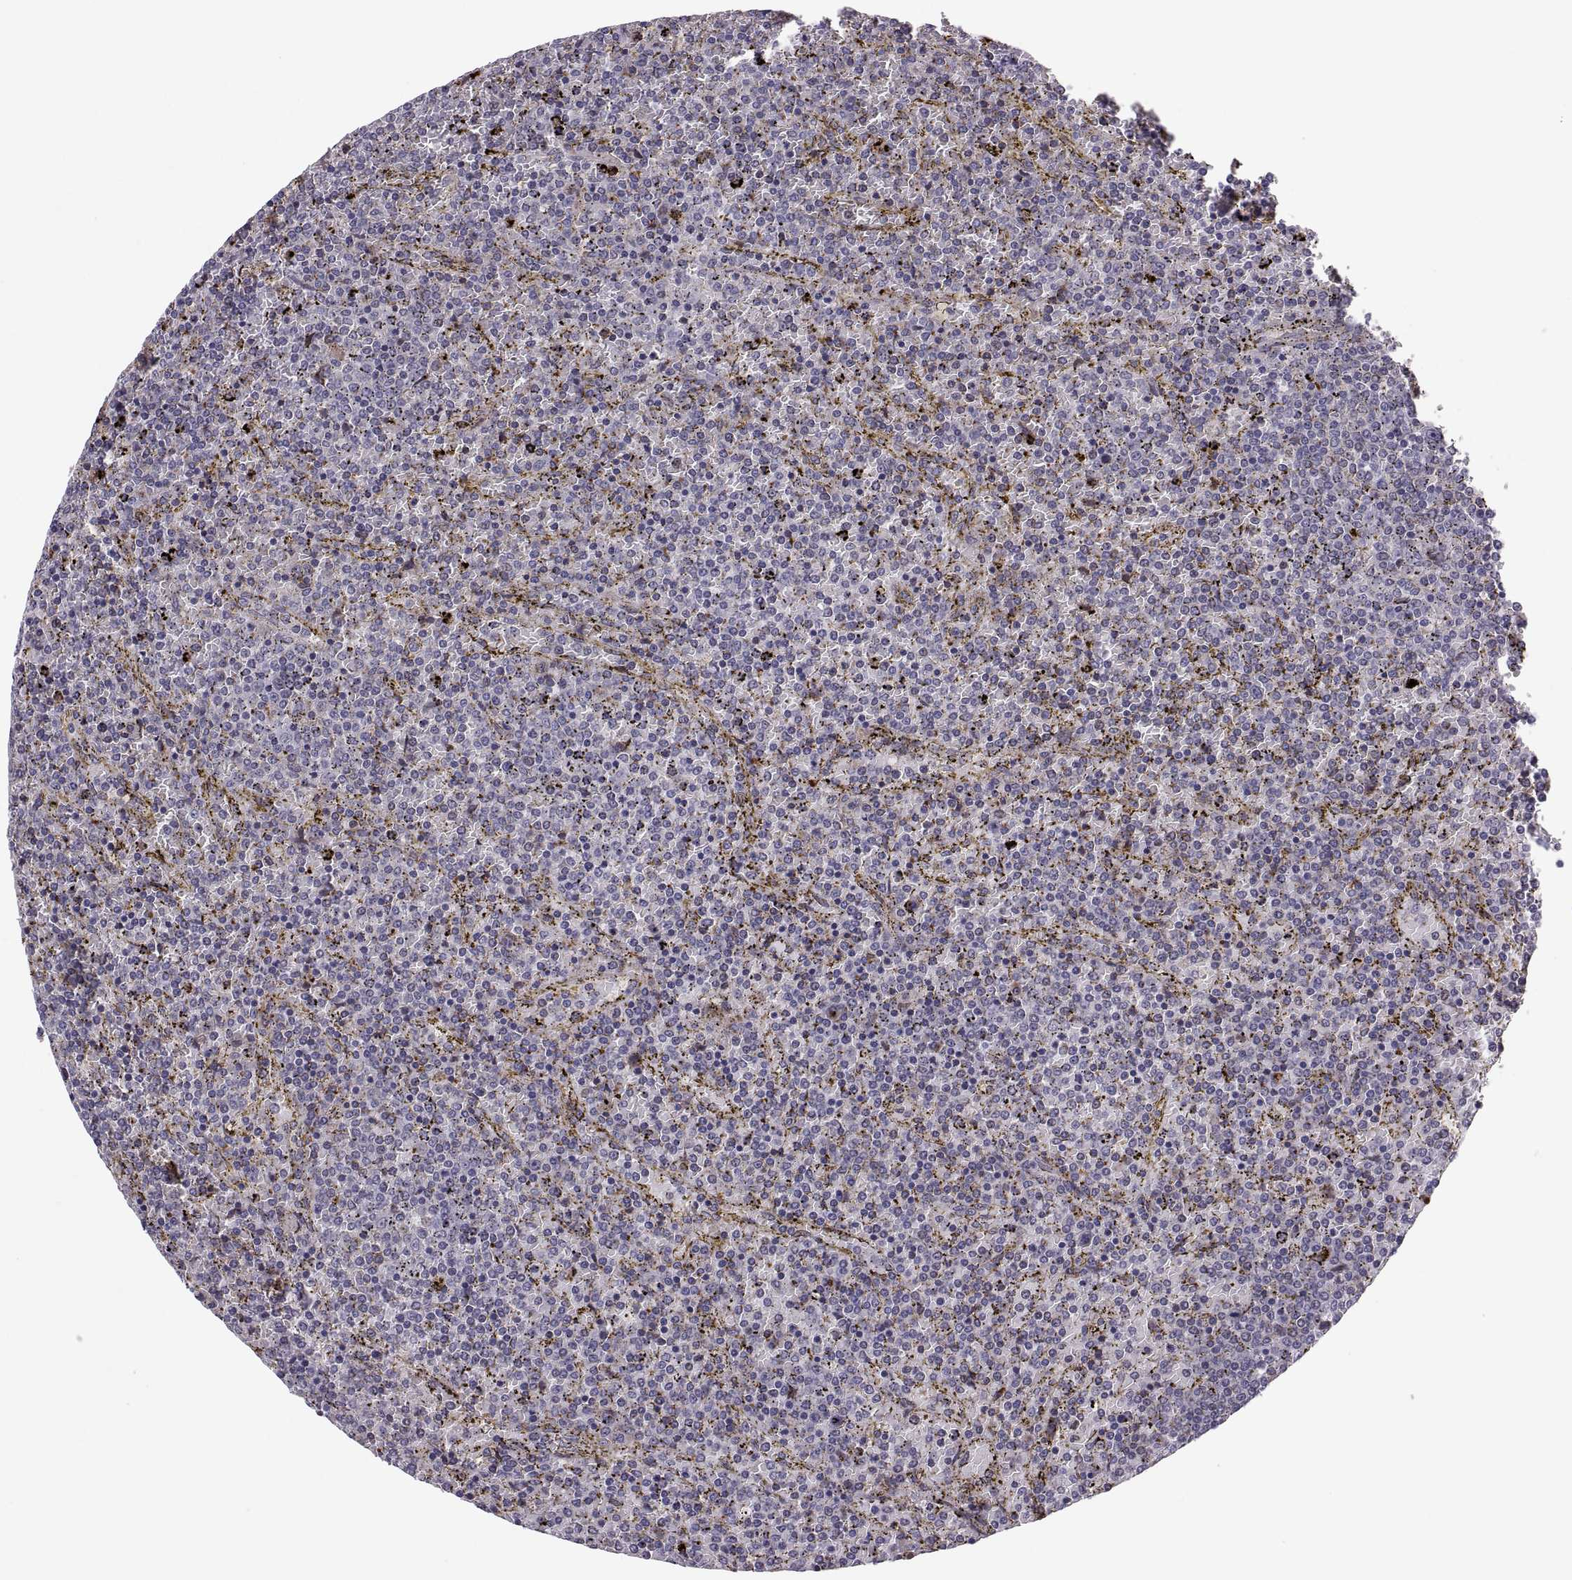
{"staining": {"intensity": "negative", "quantity": "none", "location": "none"}, "tissue": "lymphoma", "cell_type": "Tumor cells", "image_type": "cancer", "snomed": [{"axis": "morphology", "description": "Malignant lymphoma, non-Hodgkin's type, Low grade"}, {"axis": "topography", "description": "Spleen"}], "caption": "High magnification brightfield microscopy of lymphoma stained with DAB (3,3'-diaminobenzidine) (brown) and counterstained with hematoxylin (blue): tumor cells show no significant staining.", "gene": "TESC", "patient": {"sex": "female", "age": 77}}